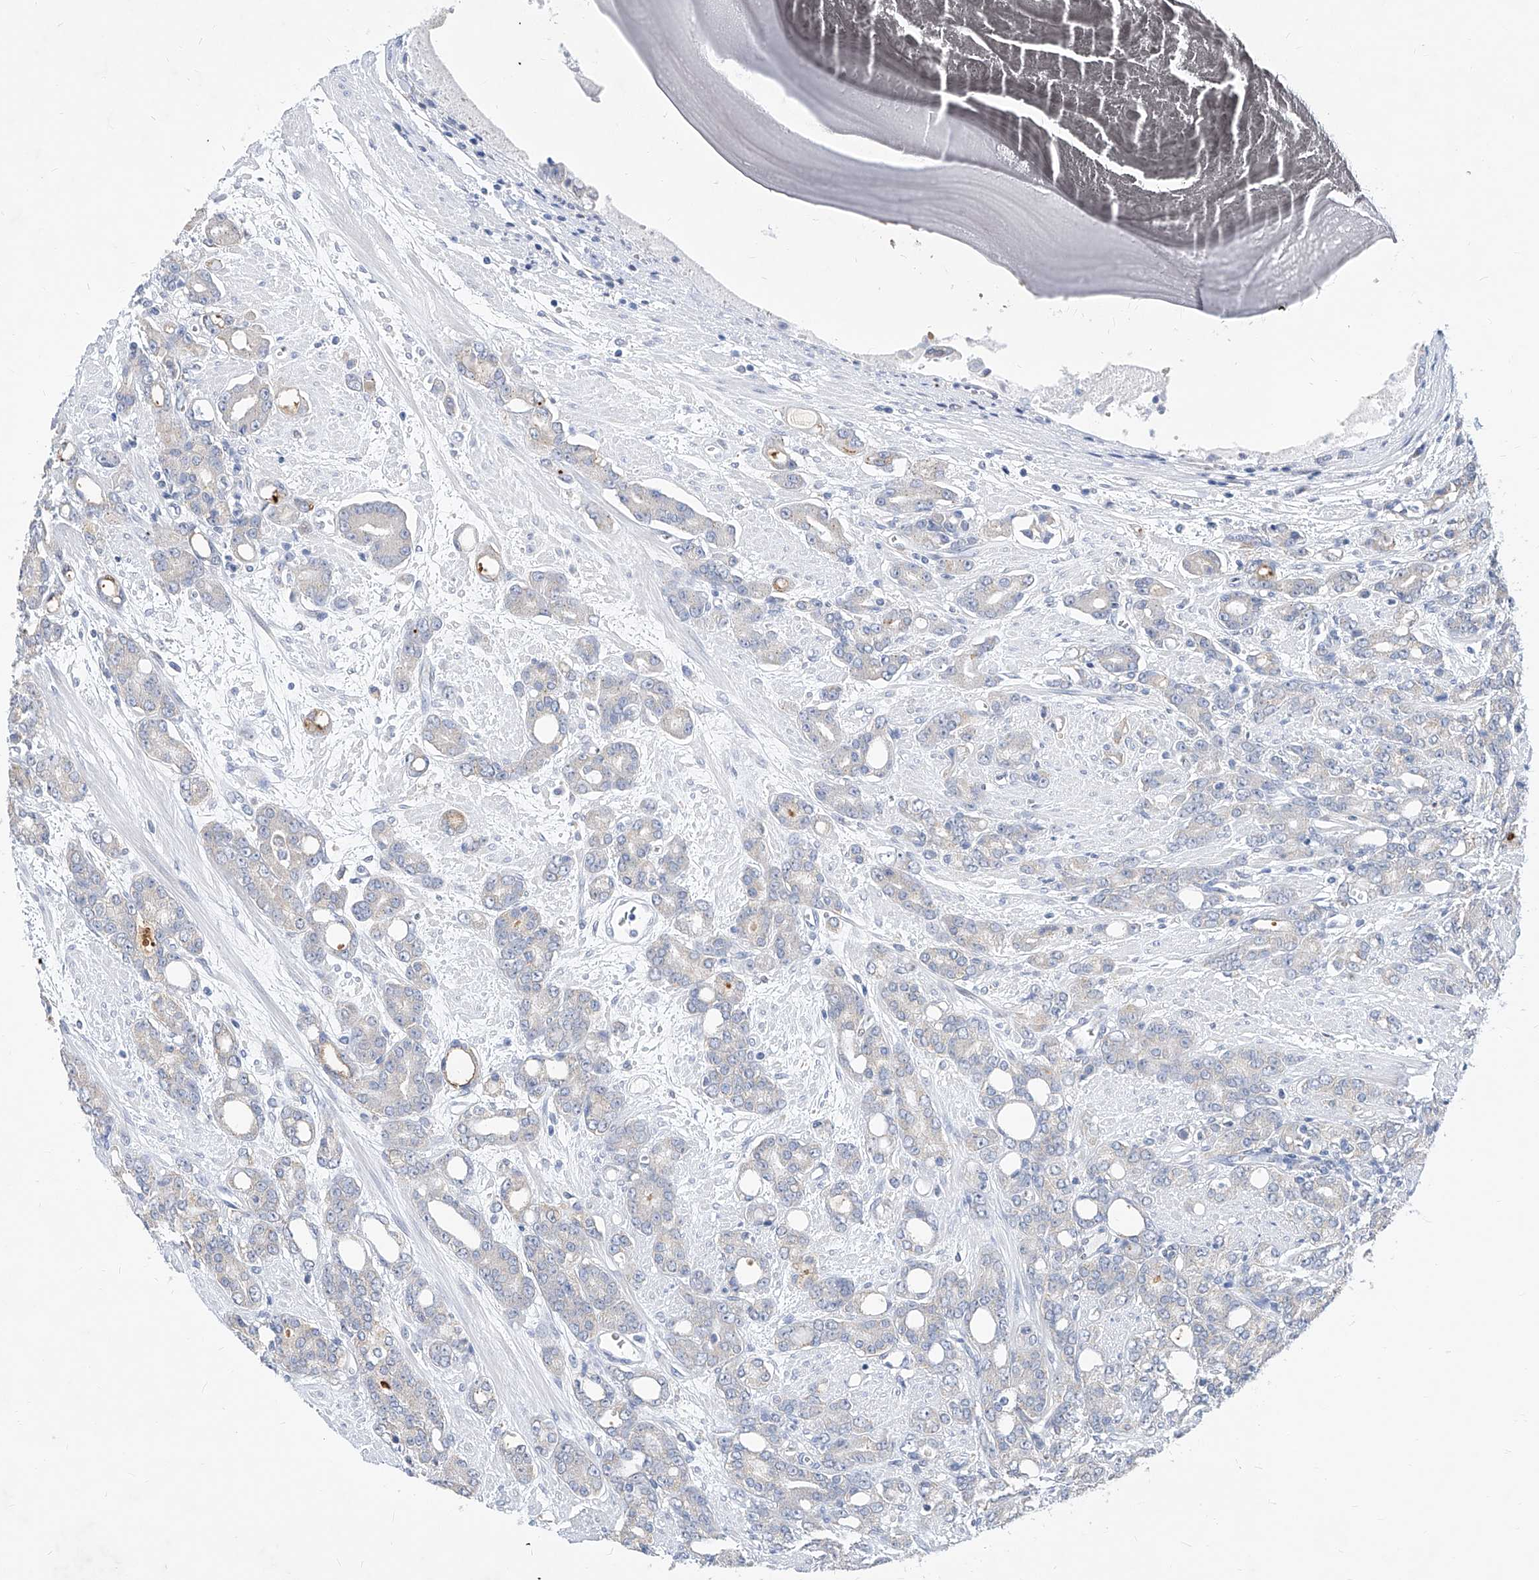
{"staining": {"intensity": "negative", "quantity": "none", "location": "none"}, "tissue": "prostate cancer", "cell_type": "Tumor cells", "image_type": "cancer", "snomed": [{"axis": "morphology", "description": "Adenocarcinoma, High grade"}, {"axis": "topography", "description": "Prostate"}], "caption": "This is an immunohistochemistry image of adenocarcinoma (high-grade) (prostate). There is no expression in tumor cells.", "gene": "MX2", "patient": {"sex": "male", "age": 62}}